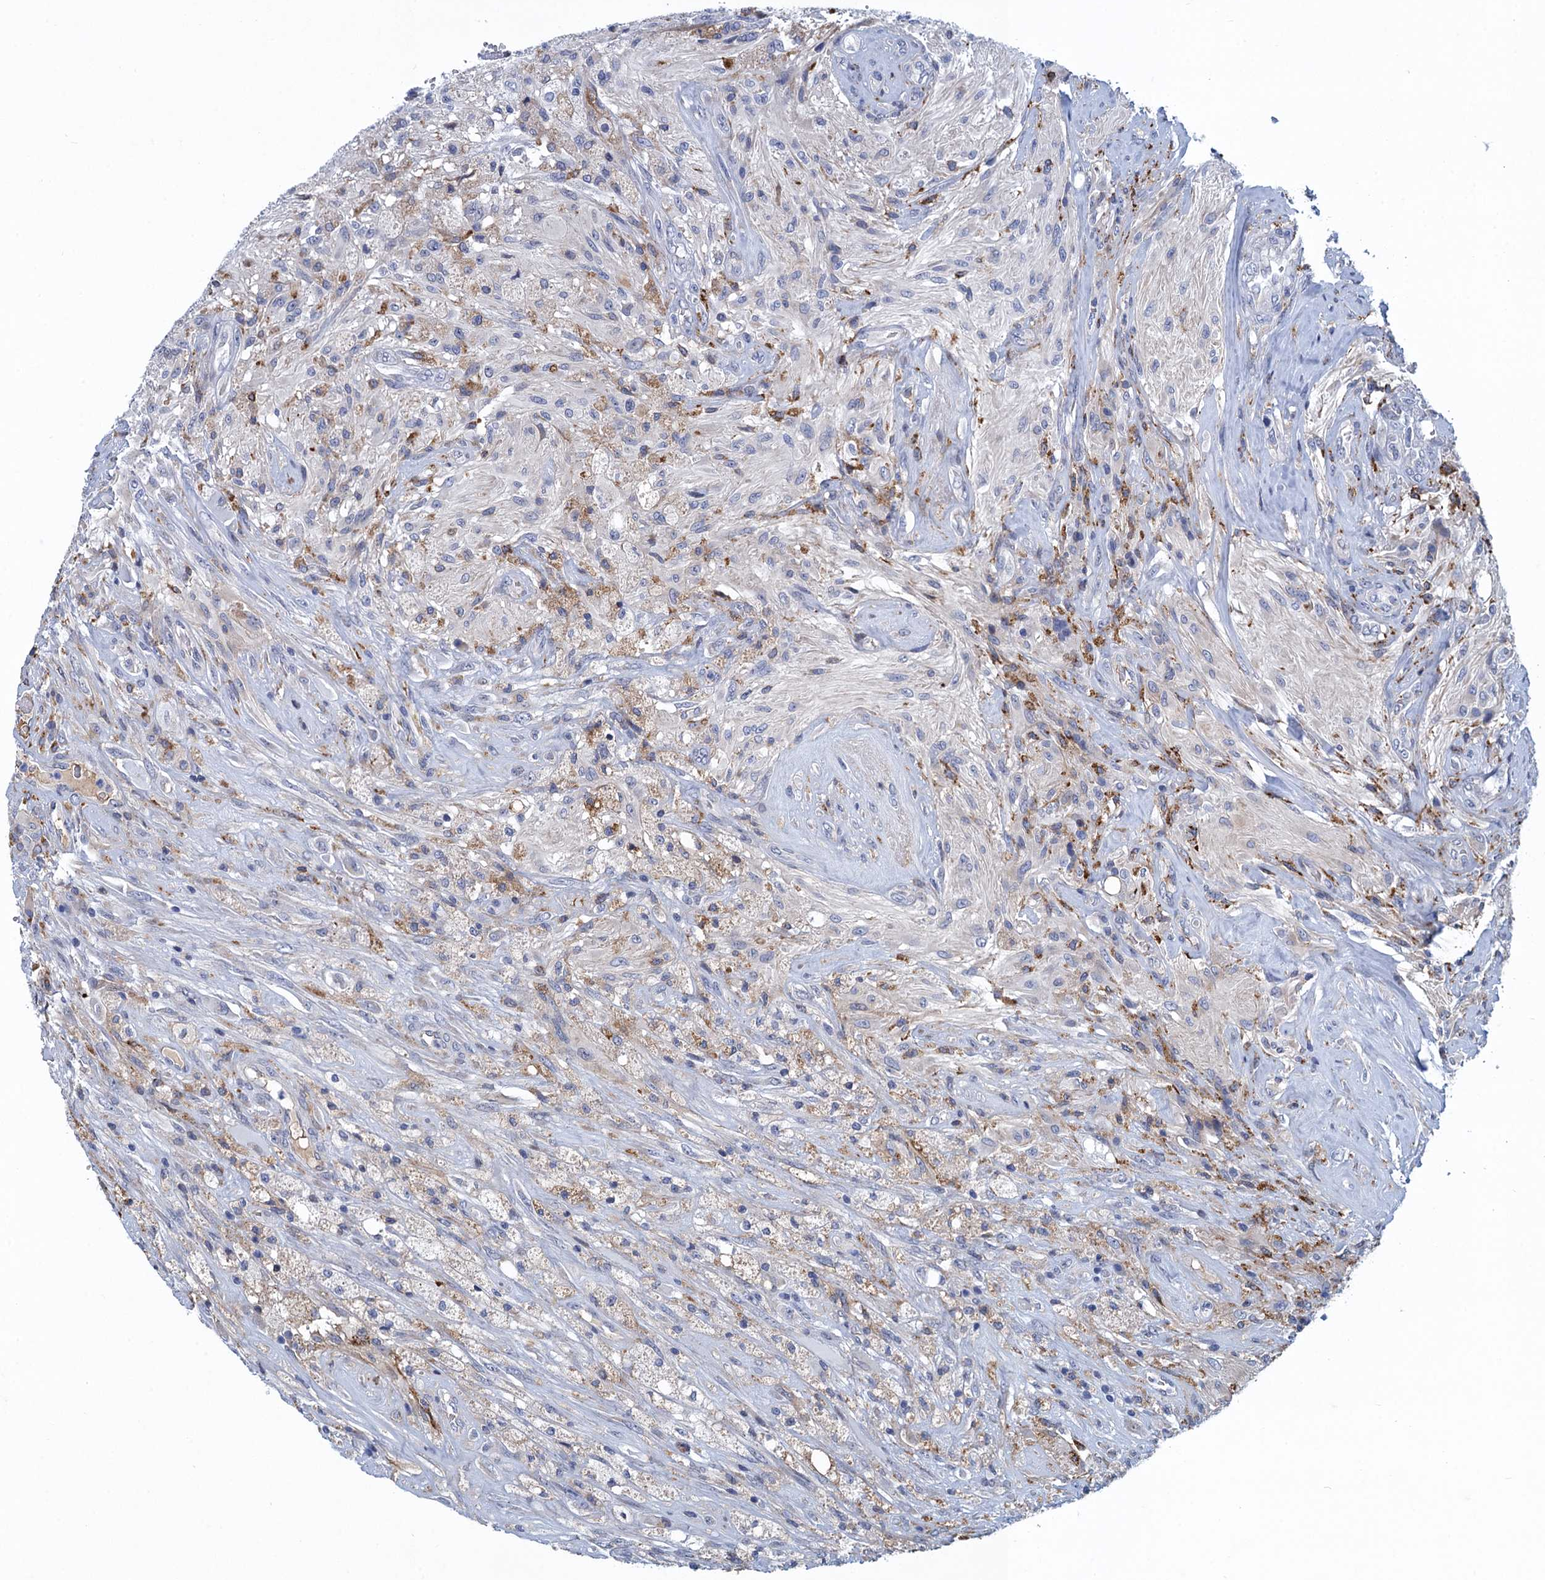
{"staining": {"intensity": "negative", "quantity": "none", "location": "none"}, "tissue": "glioma", "cell_type": "Tumor cells", "image_type": "cancer", "snomed": [{"axis": "morphology", "description": "Glioma, malignant, High grade"}, {"axis": "topography", "description": "Brain"}], "caption": "This micrograph is of malignant glioma (high-grade) stained with IHC to label a protein in brown with the nuclei are counter-stained blue. There is no staining in tumor cells.", "gene": "DNHD1", "patient": {"sex": "male", "age": 56}}